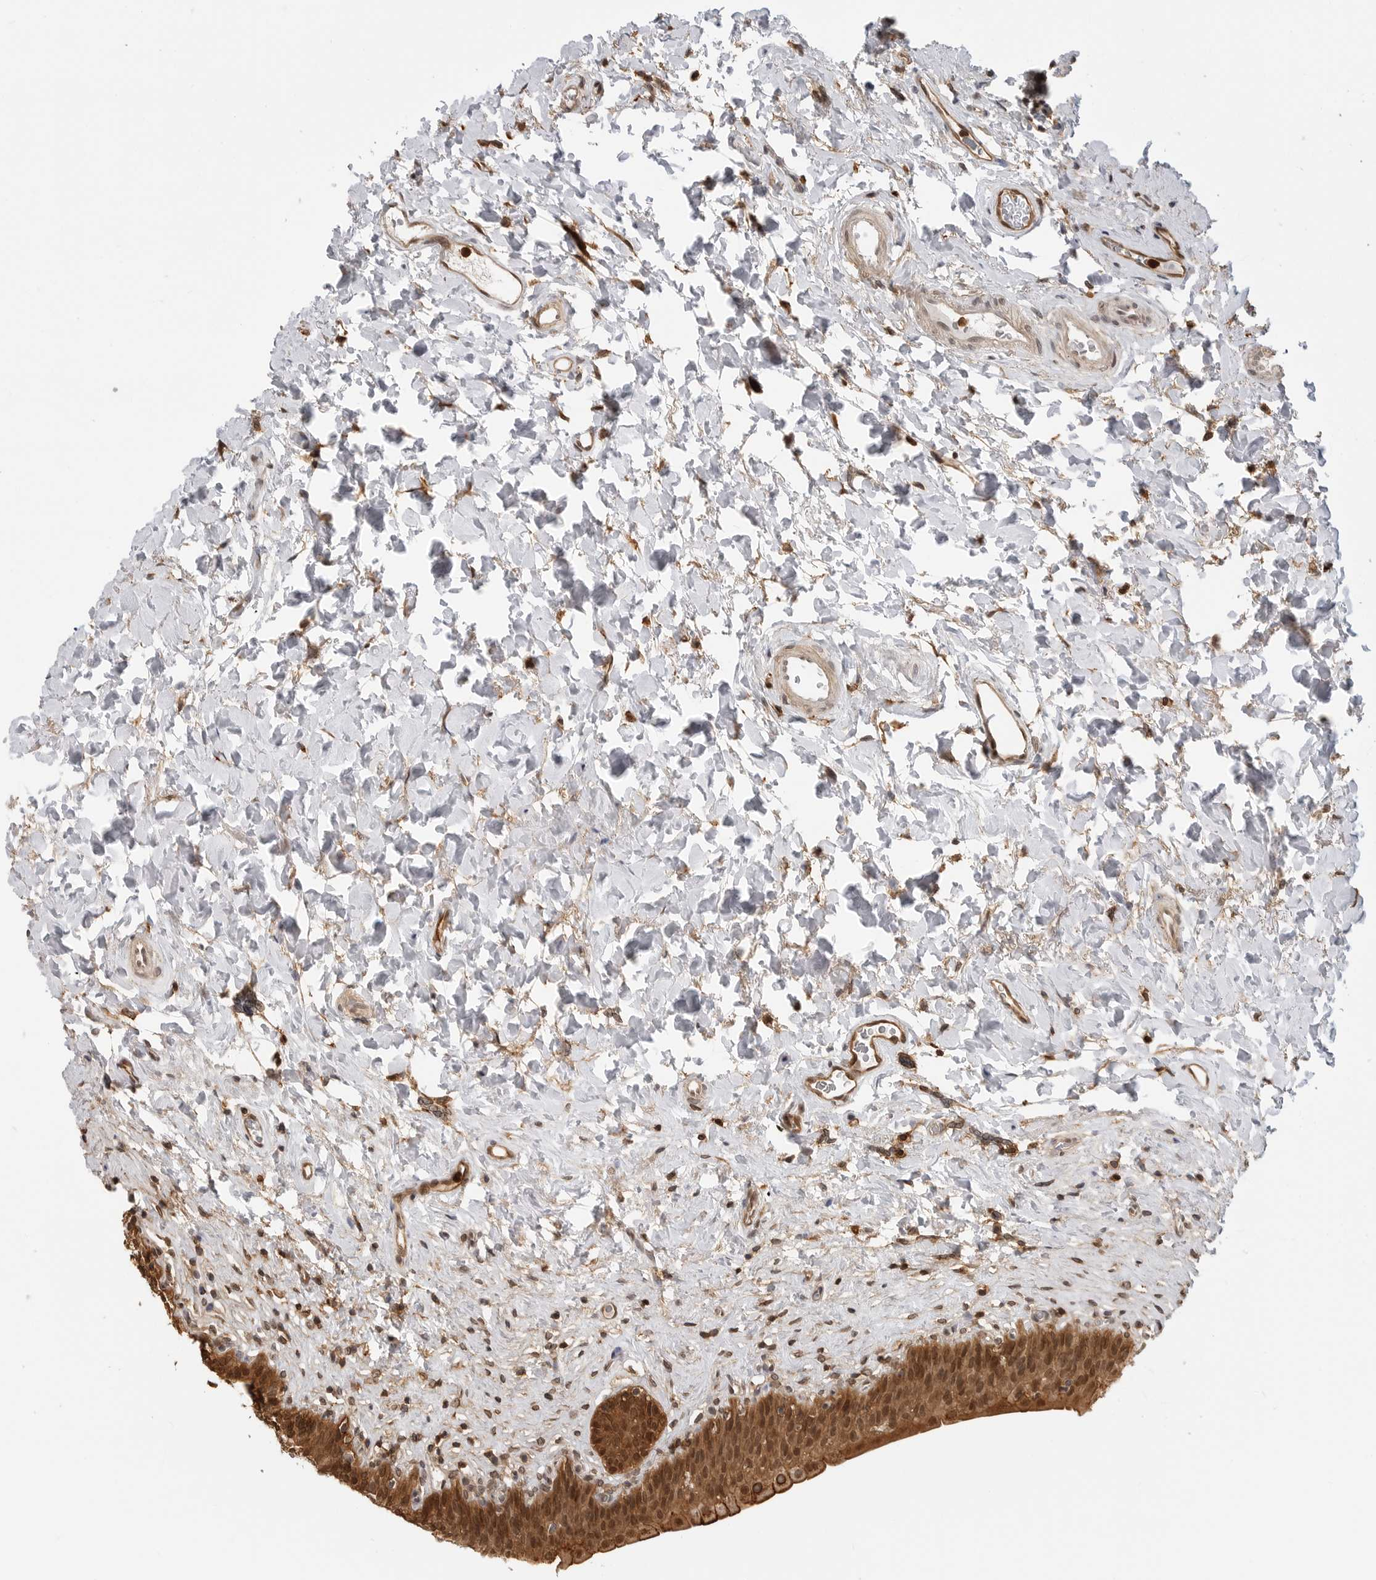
{"staining": {"intensity": "strong", "quantity": ">75%", "location": "cytoplasmic/membranous,nuclear"}, "tissue": "urinary bladder", "cell_type": "Urothelial cells", "image_type": "normal", "snomed": [{"axis": "morphology", "description": "Normal tissue, NOS"}, {"axis": "topography", "description": "Urinary bladder"}], "caption": "Immunohistochemistry (IHC) micrograph of normal human urinary bladder stained for a protein (brown), which shows high levels of strong cytoplasmic/membranous,nuclear expression in about >75% of urothelial cells.", "gene": "ANXA11", "patient": {"sex": "male", "age": 83}}